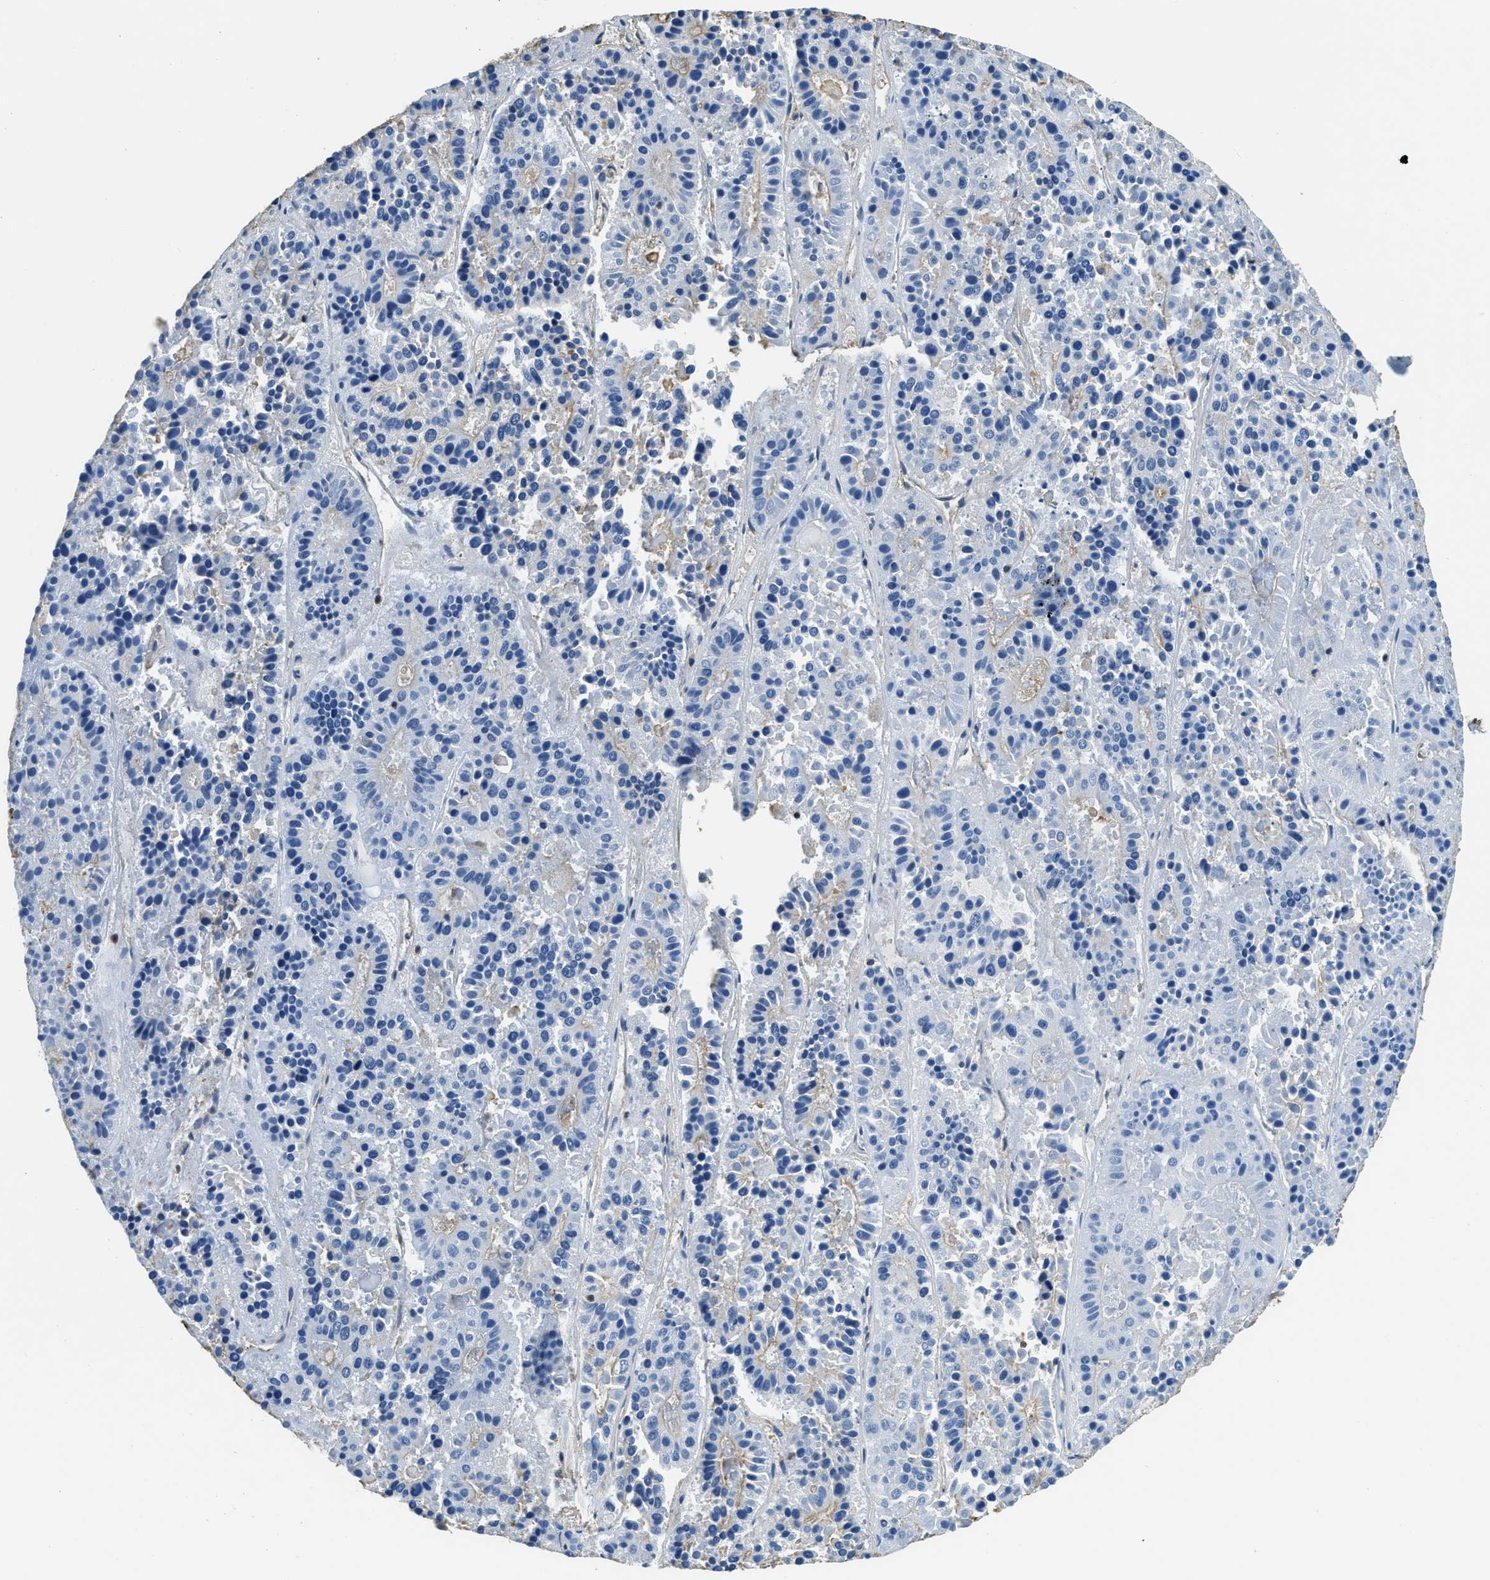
{"staining": {"intensity": "negative", "quantity": "none", "location": "none"}, "tissue": "pancreatic cancer", "cell_type": "Tumor cells", "image_type": "cancer", "snomed": [{"axis": "morphology", "description": "Adenocarcinoma, NOS"}, {"axis": "topography", "description": "Pancreas"}], "caption": "Immunohistochemical staining of pancreatic adenocarcinoma displays no significant positivity in tumor cells.", "gene": "ACCS", "patient": {"sex": "male", "age": 50}}